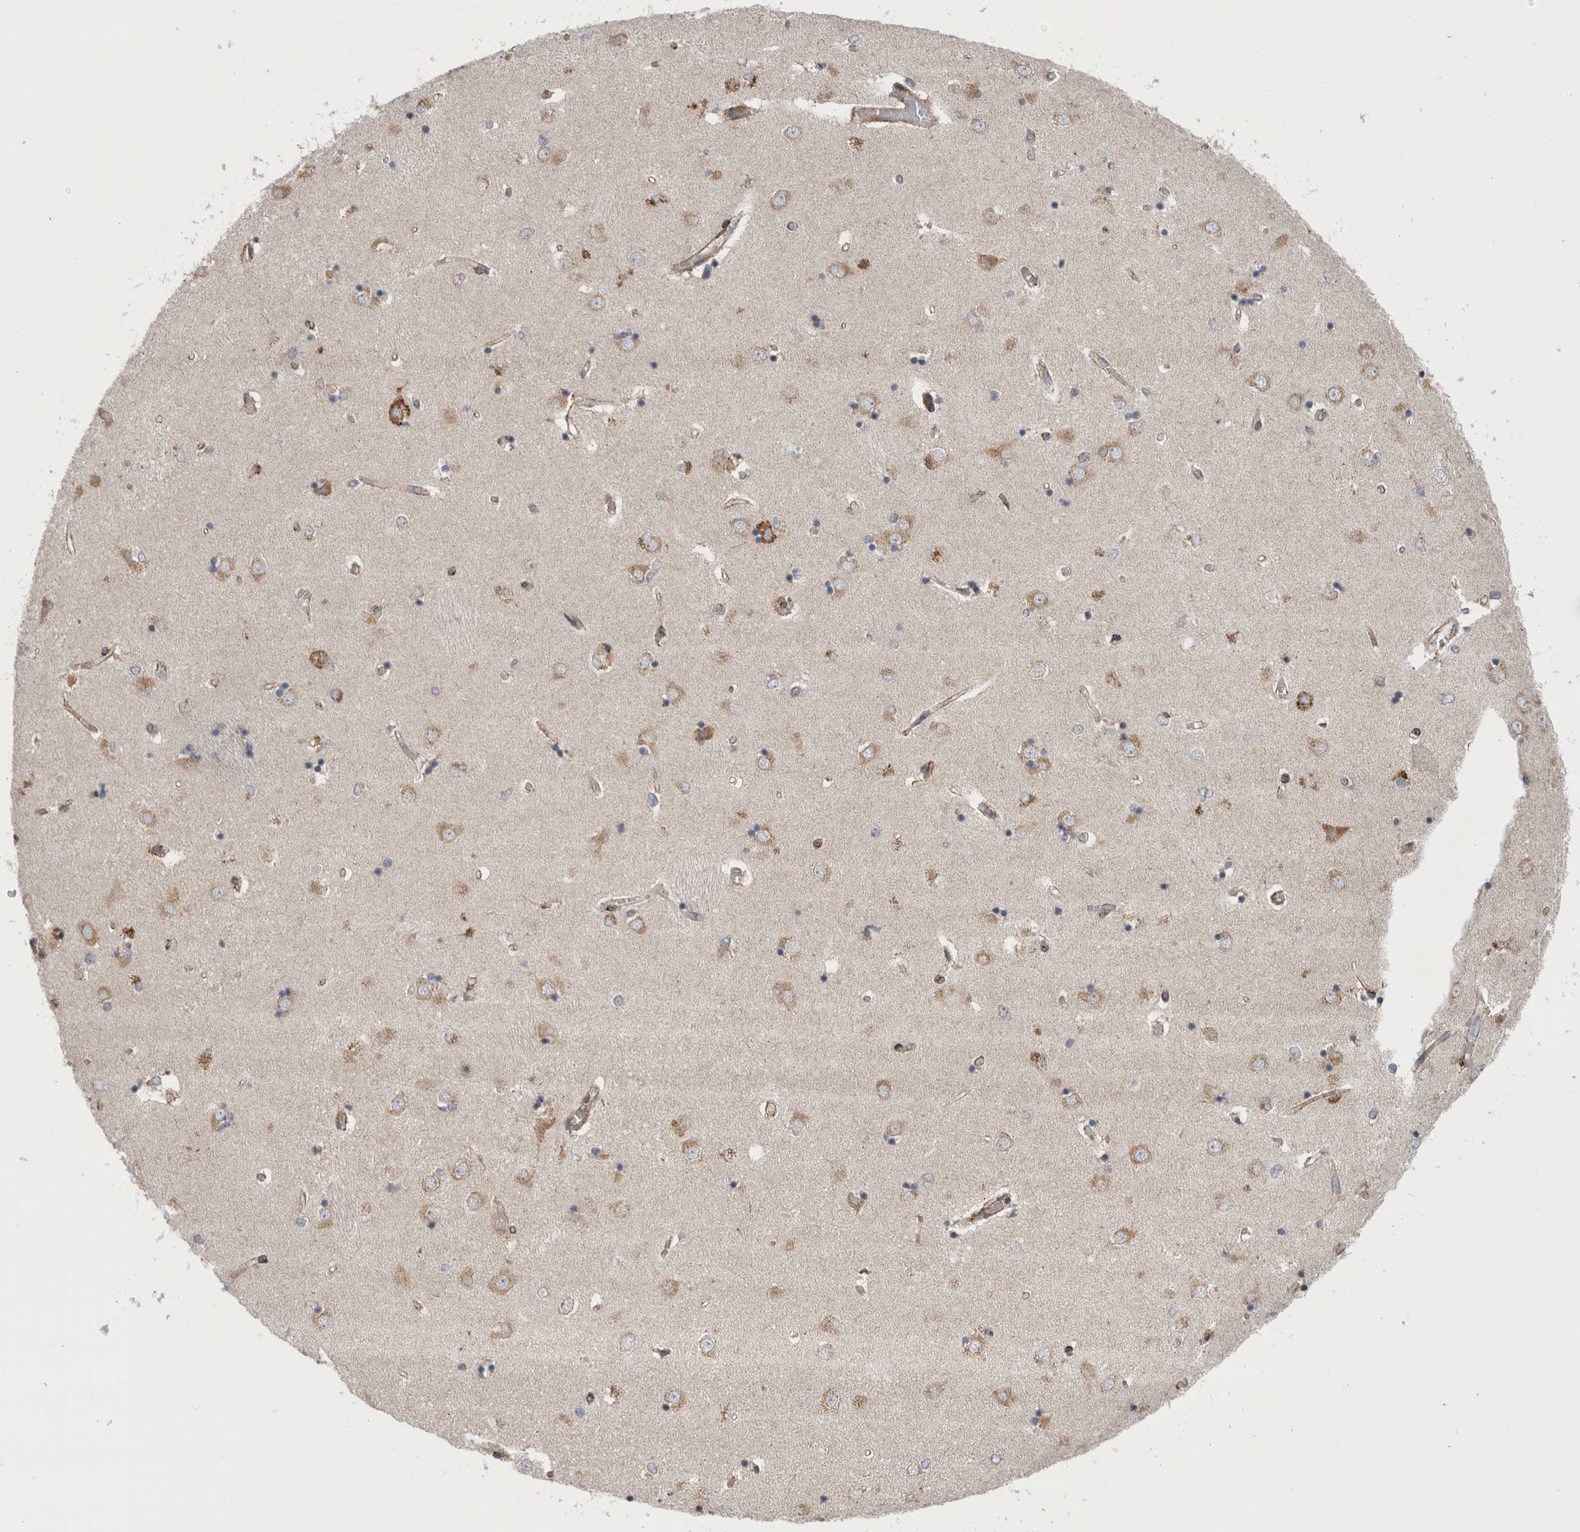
{"staining": {"intensity": "moderate", "quantity": "<25%", "location": "cytoplasmic/membranous"}, "tissue": "caudate", "cell_type": "Glial cells", "image_type": "normal", "snomed": [{"axis": "morphology", "description": "Normal tissue, NOS"}, {"axis": "topography", "description": "Lateral ventricle wall"}], "caption": "Caudate stained for a protein displays moderate cytoplasmic/membranous positivity in glial cells. The protein is stained brown, and the nuclei are stained in blue (DAB IHC with brightfield microscopy, high magnification).", "gene": "GANAB", "patient": {"sex": "male", "age": 45}}